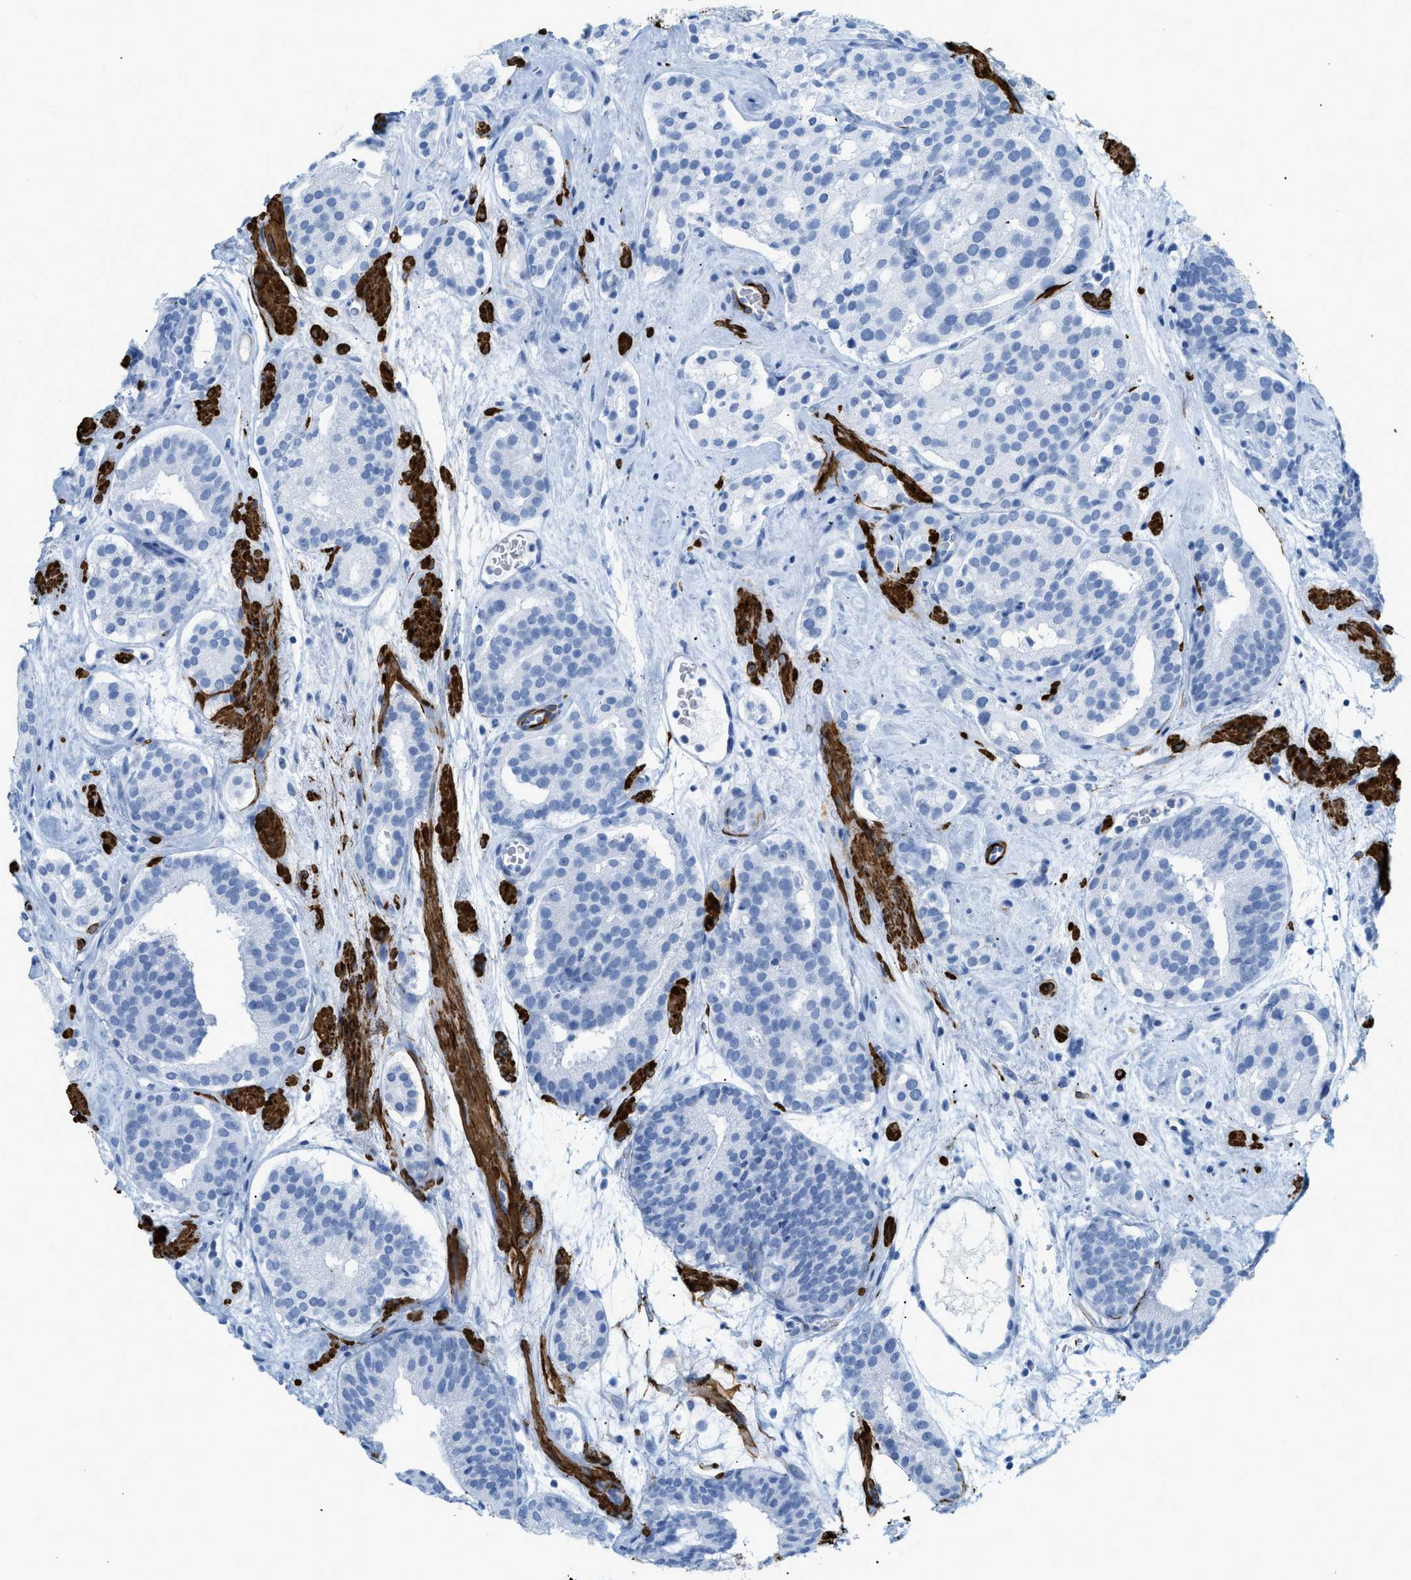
{"staining": {"intensity": "negative", "quantity": "none", "location": "none"}, "tissue": "prostate cancer", "cell_type": "Tumor cells", "image_type": "cancer", "snomed": [{"axis": "morphology", "description": "Adenocarcinoma, Low grade"}, {"axis": "topography", "description": "Prostate"}], "caption": "Tumor cells show no significant expression in prostate cancer (low-grade adenocarcinoma).", "gene": "DES", "patient": {"sex": "male", "age": 69}}